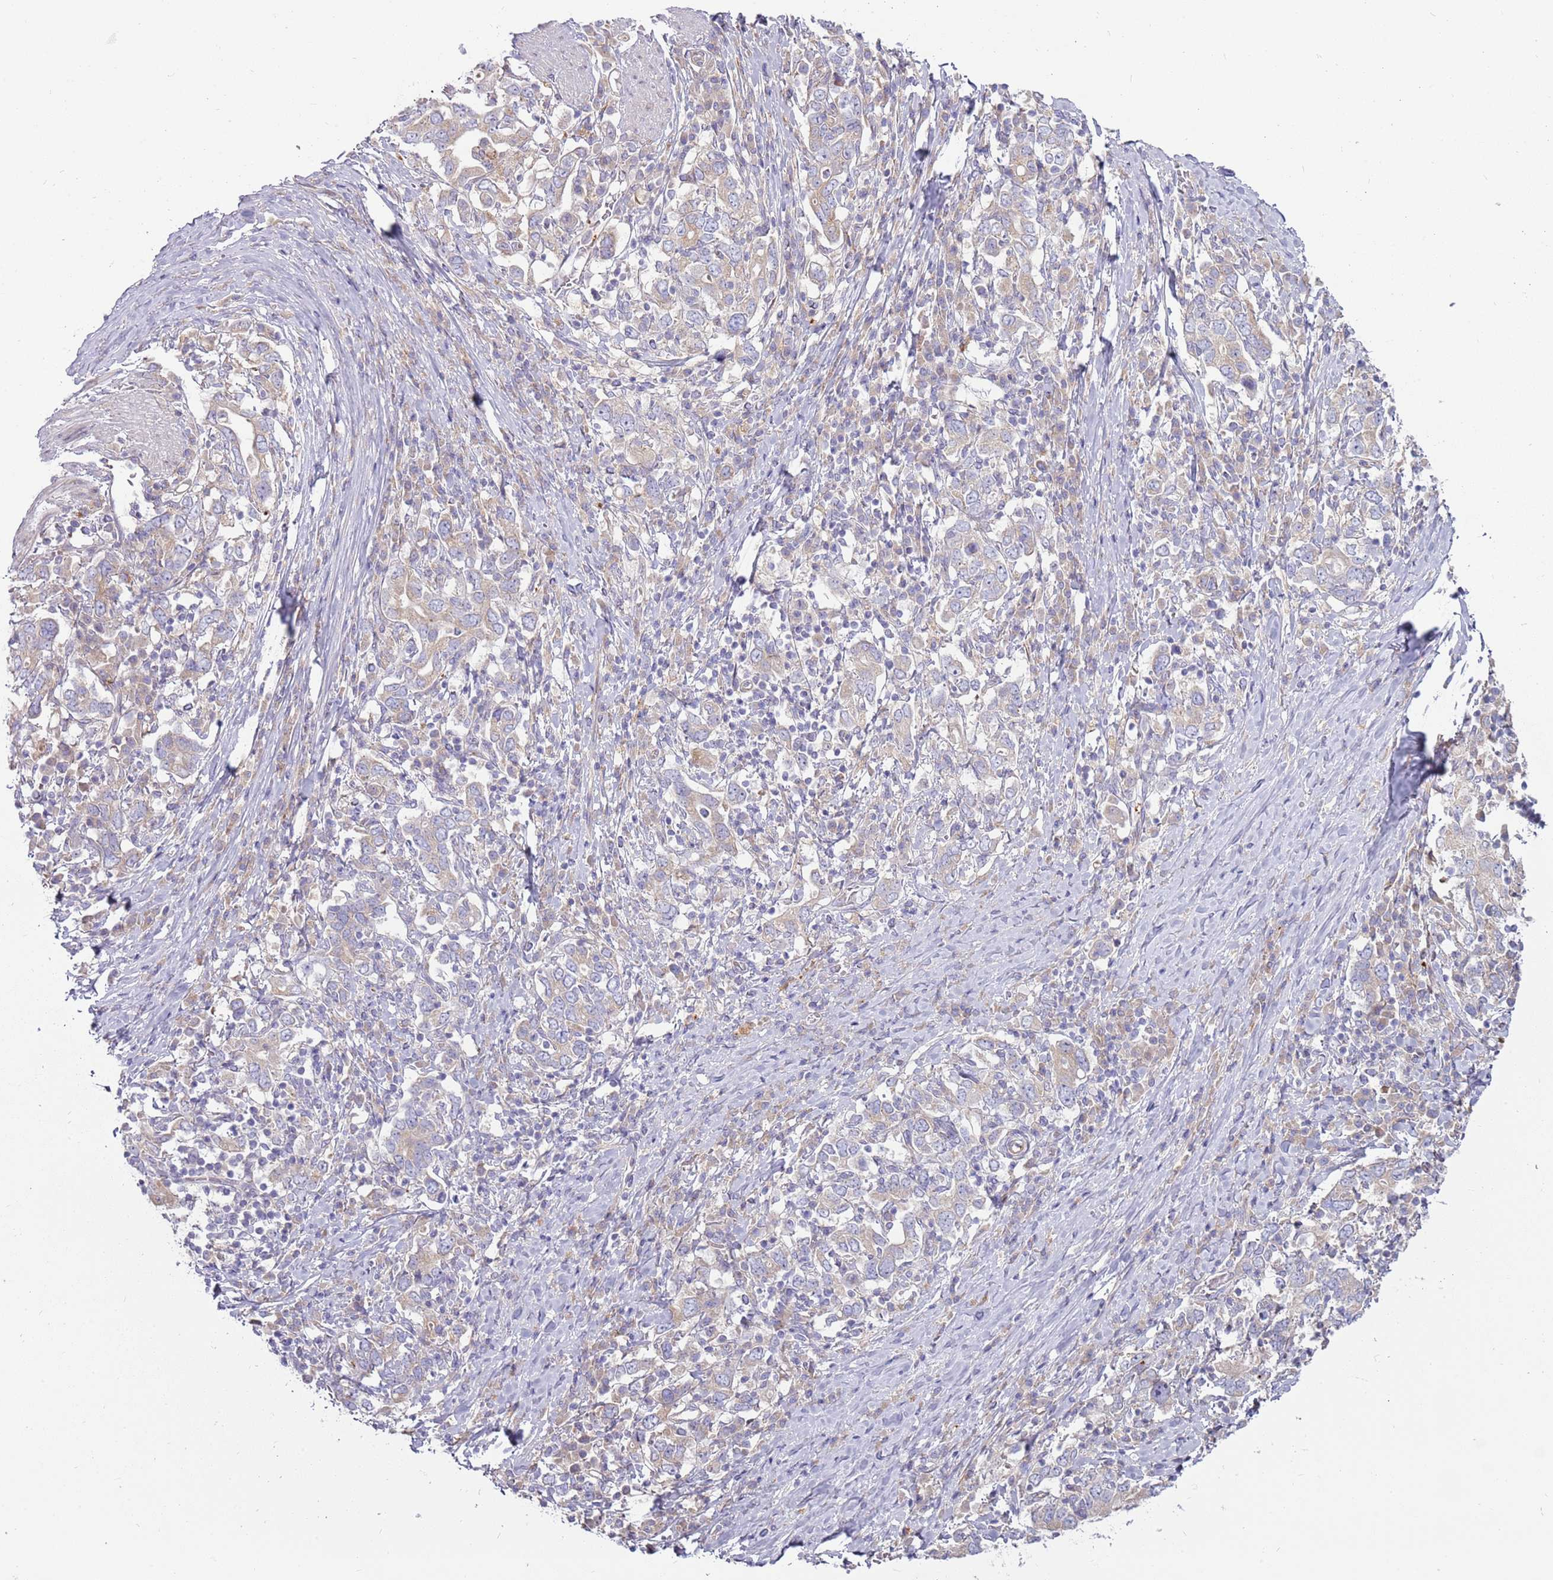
{"staining": {"intensity": "weak", "quantity": "<25%", "location": "cytoplasmic/membranous"}, "tissue": "stomach cancer", "cell_type": "Tumor cells", "image_type": "cancer", "snomed": [{"axis": "morphology", "description": "Adenocarcinoma, NOS"}, {"axis": "topography", "description": "Stomach, upper"}, {"axis": "topography", "description": "Stomach"}], "caption": "Immunohistochemistry (IHC) image of neoplastic tissue: human stomach cancer (adenocarcinoma) stained with DAB (3,3'-diaminobenzidine) displays no significant protein expression in tumor cells. (DAB IHC, high magnification).", "gene": "EMC1", "patient": {"sex": "male", "age": 62}}